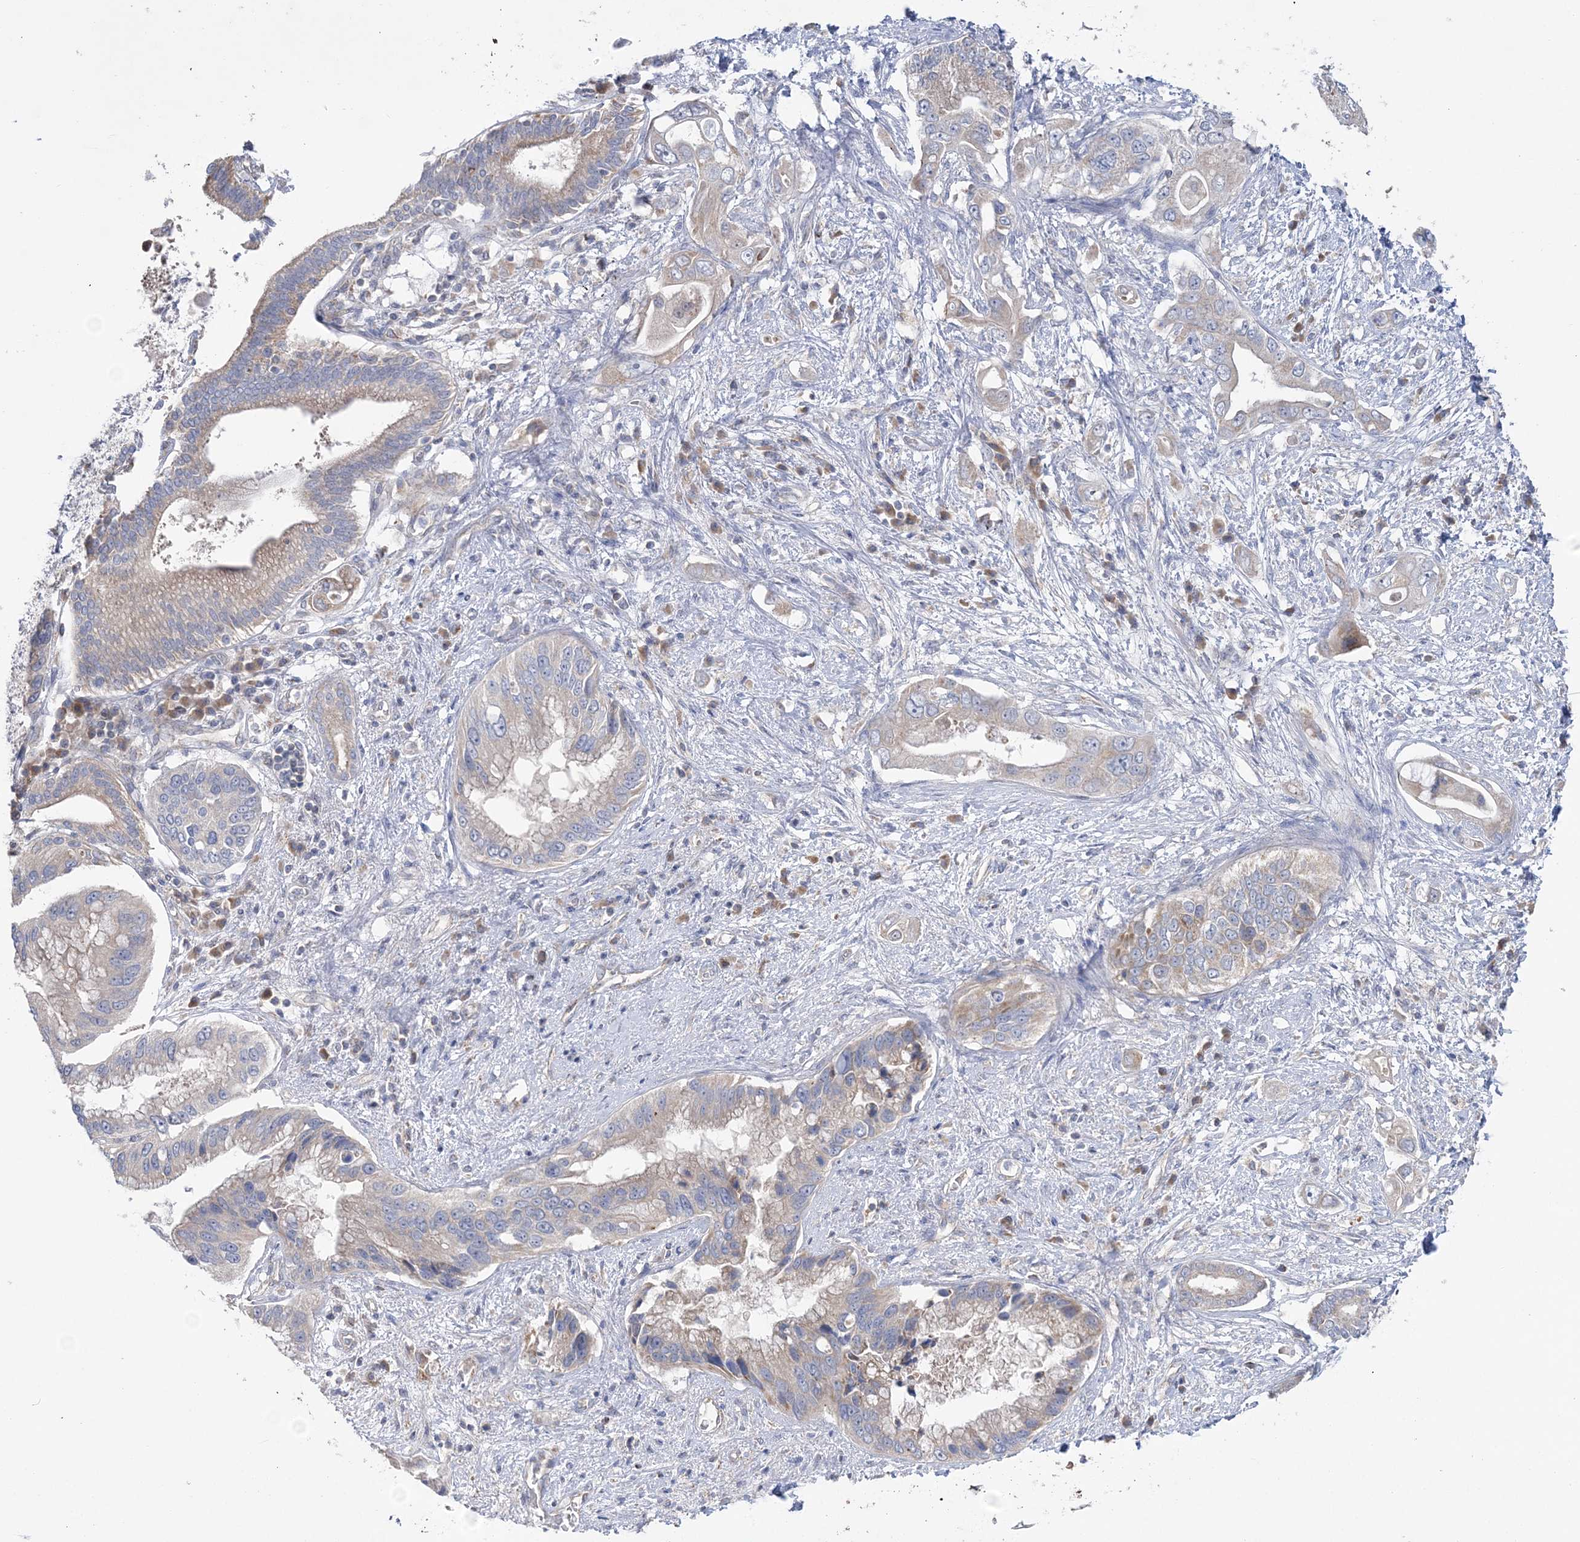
{"staining": {"intensity": "weak", "quantity": "25%-75%", "location": "cytoplasmic/membranous"}, "tissue": "pancreatic cancer", "cell_type": "Tumor cells", "image_type": "cancer", "snomed": [{"axis": "morphology", "description": "Inflammation, NOS"}, {"axis": "morphology", "description": "Adenocarcinoma, NOS"}, {"axis": "topography", "description": "Pancreas"}], "caption": "Pancreatic cancer tissue demonstrates weak cytoplasmic/membranous expression in approximately 25%-75% of tumor cells The staining was performed using DAB (3,3'-diaminobenzidine), with brown indicating positive protein expression. Nuclei are stained blue with hematoxylin.", "gene": "MMADHC", "patient": {"sex": "female", "age": 56}}